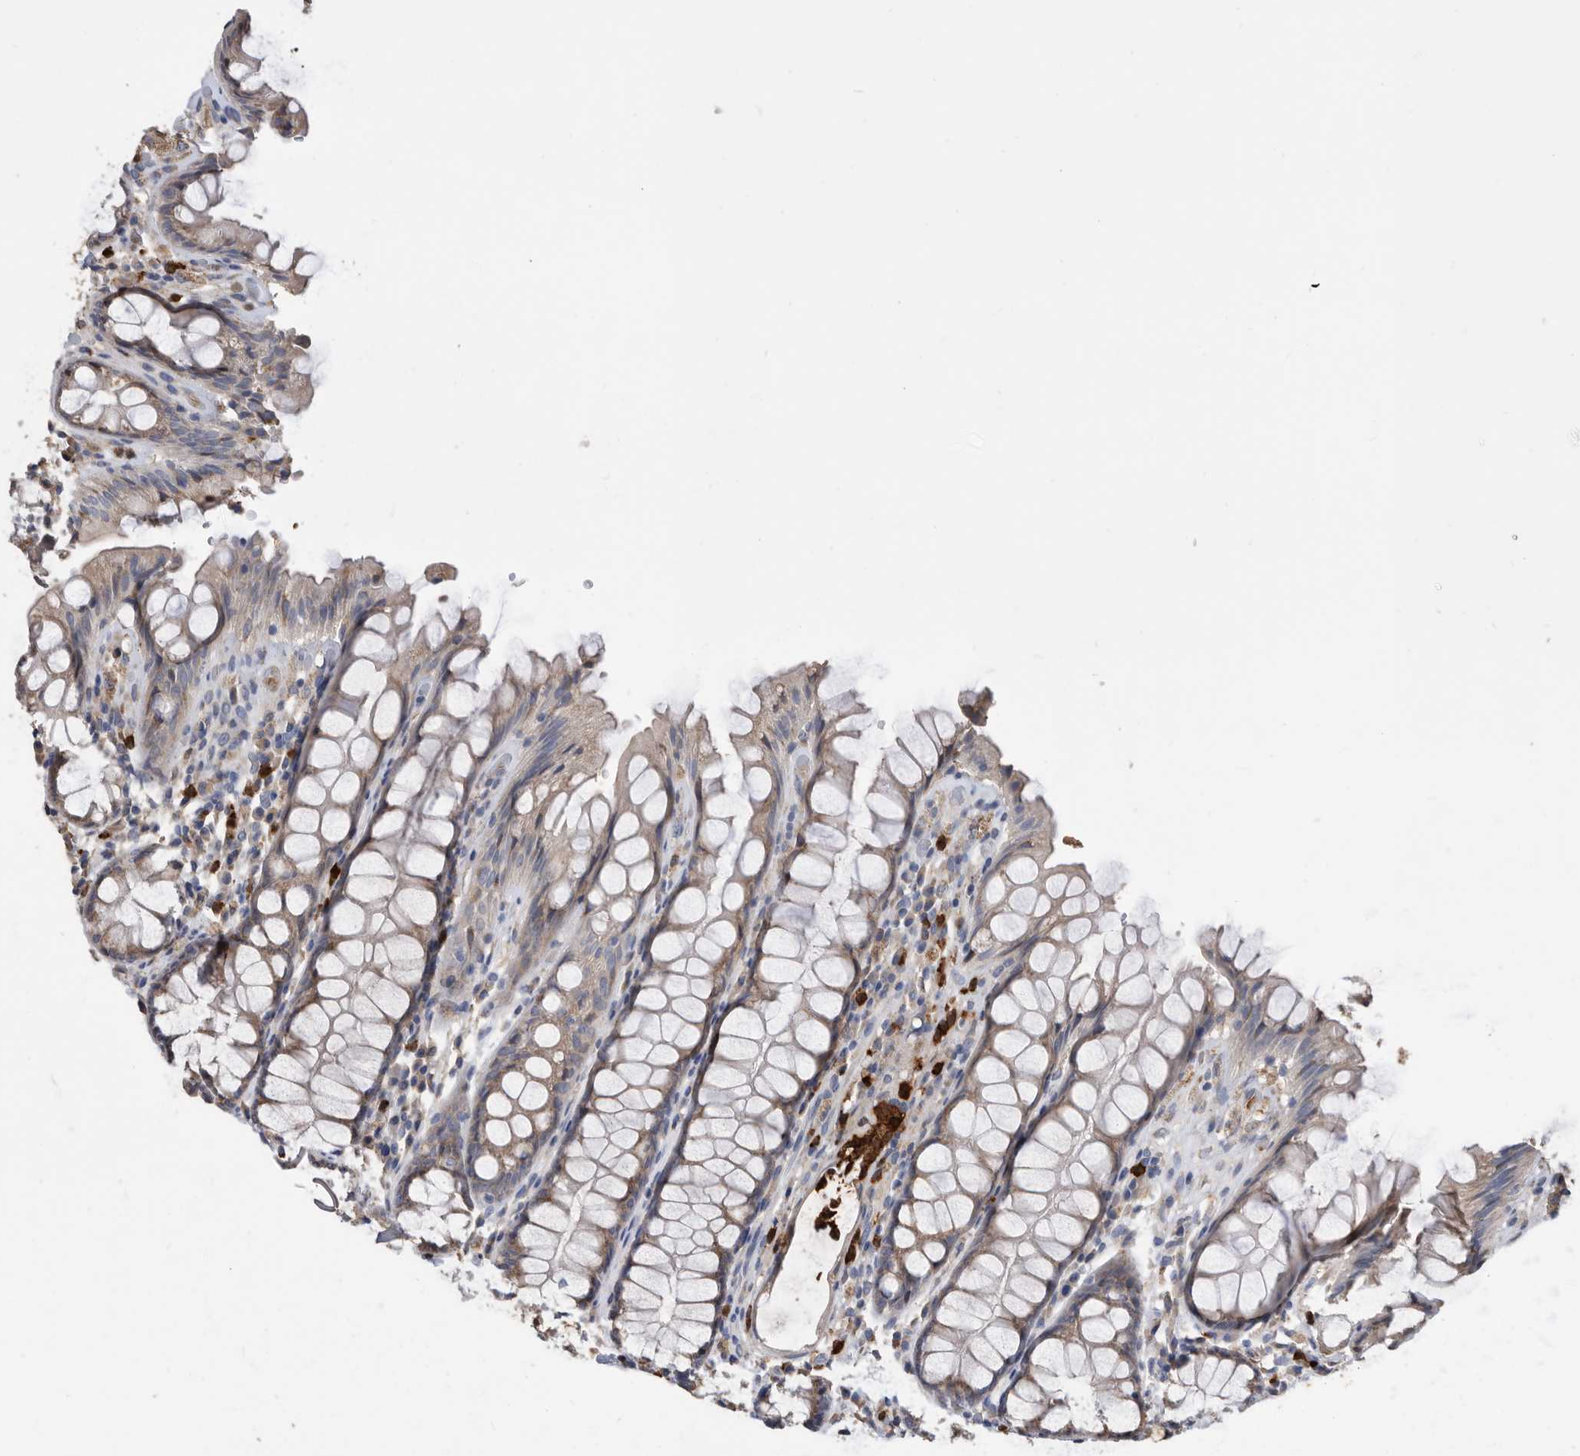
{"staining": {"intensity": "moderate", "quantity": "25%-75%", "location": "cytoplasmic/membranous"}, "tissue": "rectum", "cell_type": "Glandular cells", "image_type": "normal", "snomed": [{"axis": "morphology", "description": "Normal tissue, NOS"}, {"axis": "topography", "description": "Rectum"}], "caption": "Normal rectum shows moderate cytoplasmic/membranous positivity in approximately 25%-75% of glandular cells, visualized by immunohistochemistry.", "gene": "CRISPLD2", "patient": {"sex": "male", "age": 64}}